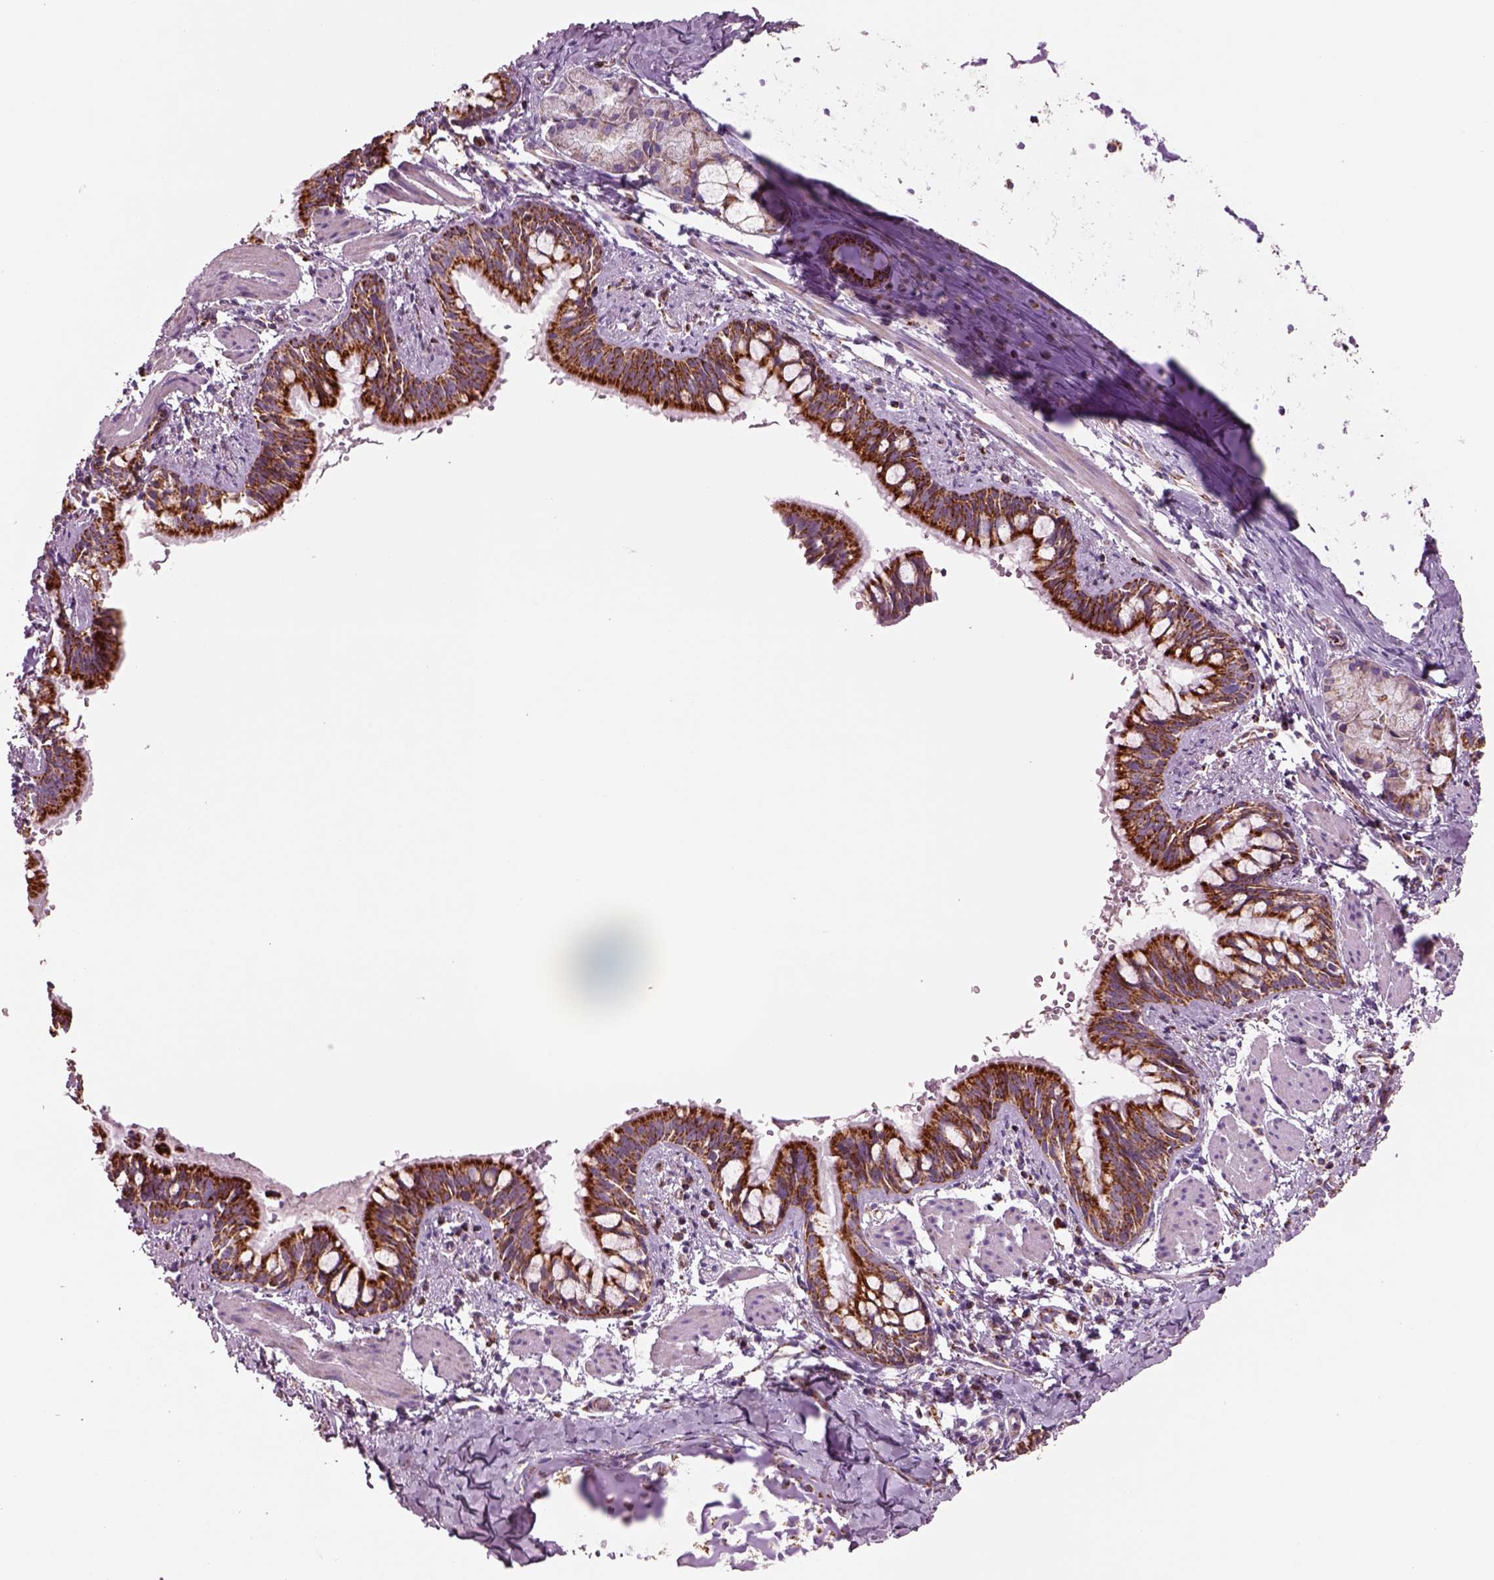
{"staining": {"intensity": "strong", "quantity": ">75%", "location": "cytoplasmic/membranous"}, "tissue": "bronchus", "cell_type": "Respiratory epithelial cells", "image_type": "normal", "snomed": [{"axis": "morphology", "description": "Normal tissue, NOS"}, {"axis": "topography", "description": "Bronchus"}], "caption": "Protein expression by IHC demonstrates strong cytoplasmic/membranous staining in about >75% of respiratory epithelial cells in normal bronchus. The staining was performed using DAB (3,3'-diaminobenzidine), with brown indicating positive protein expression. Nuclei are stained blue with hematoxylin.", "gene": "SLC25A24", "patient": {"sex": "male", "age": 1}}